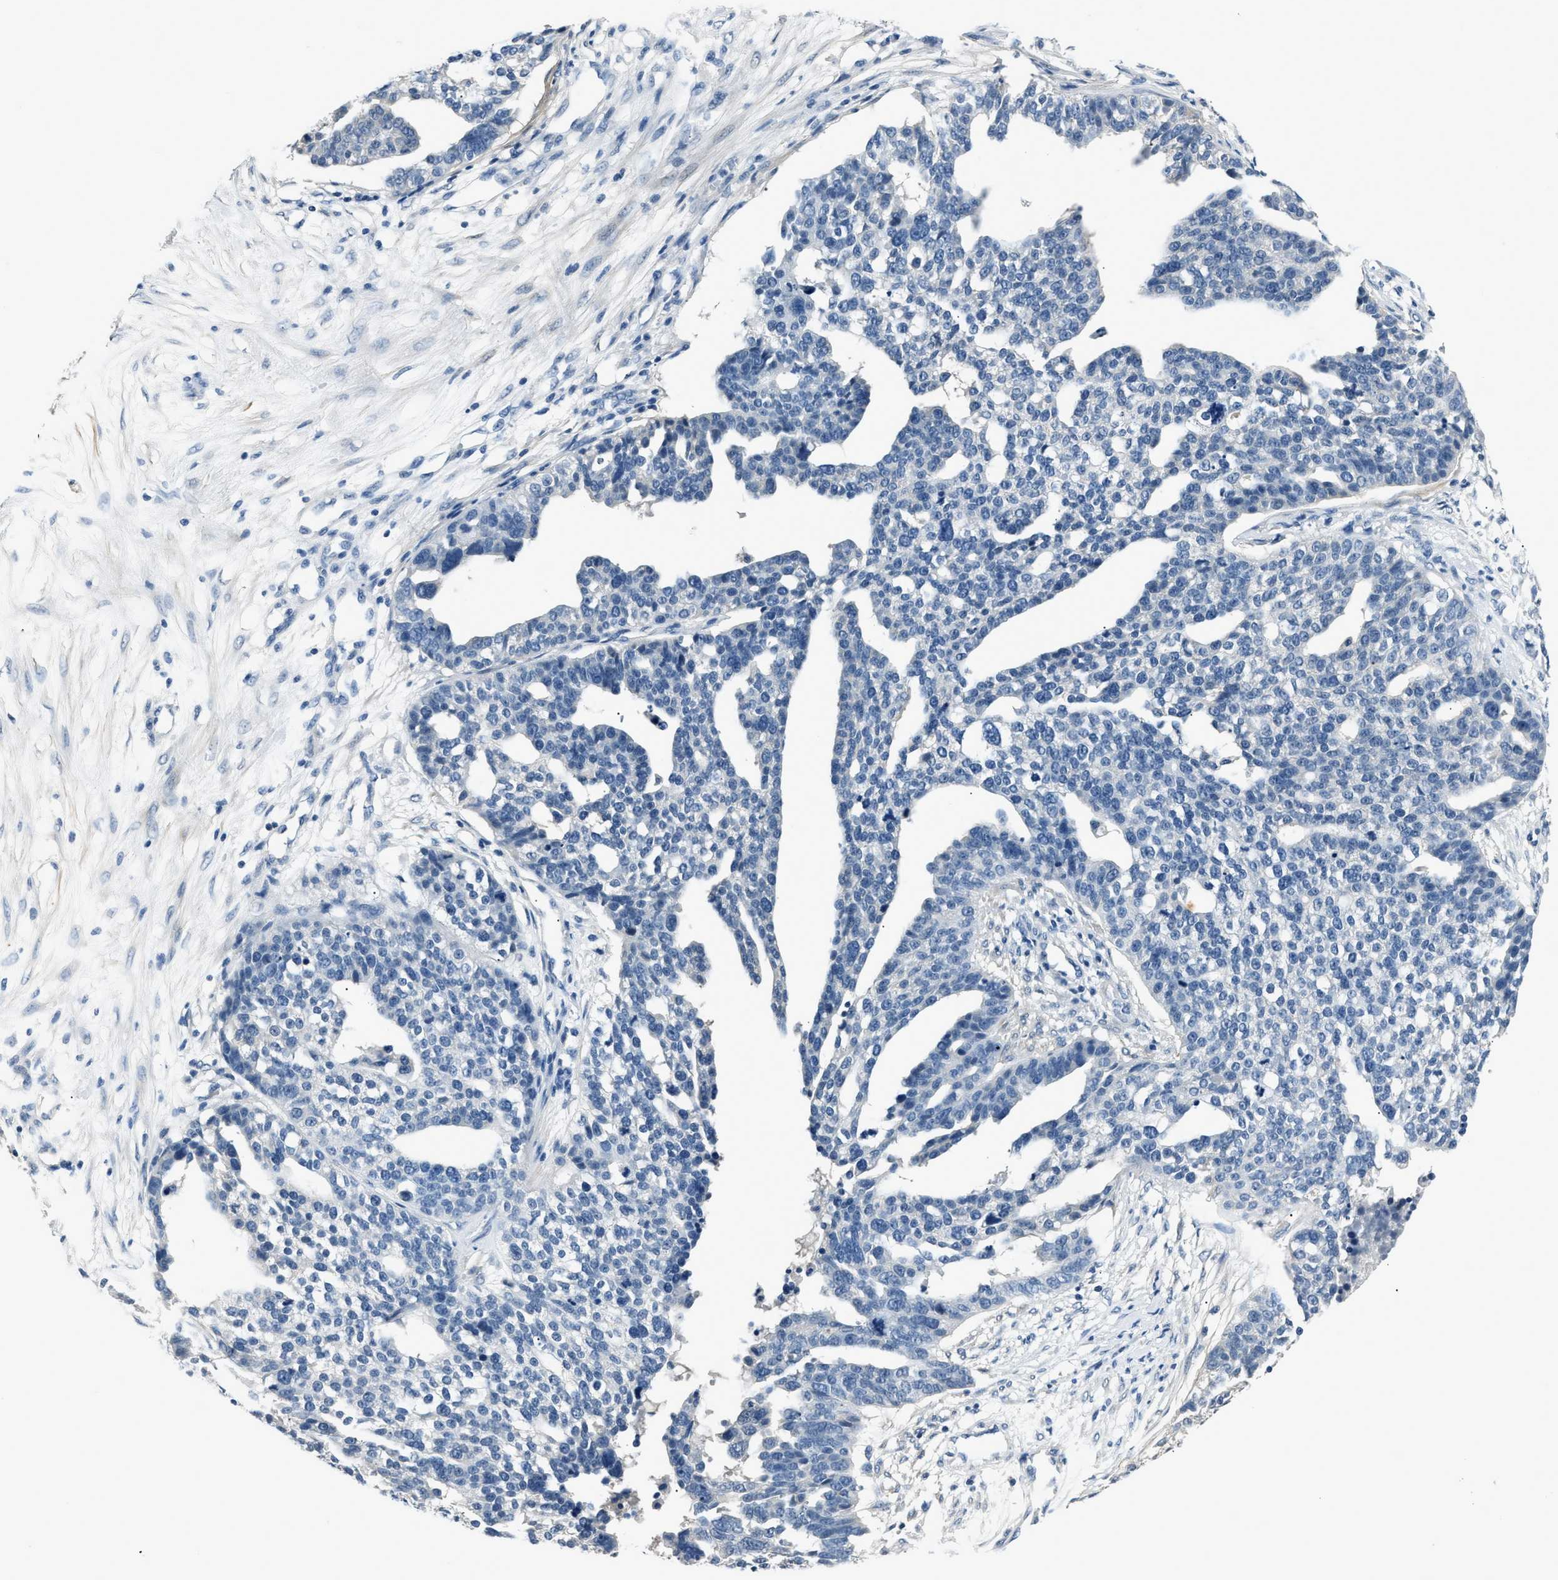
{"staining": {"intensity": "negative", "quantity": "none", "location": "none"}, "tissue": "ovarian cancer", "cell_type": "Tumor cells", "image_type": "cancer", "snomed": [{"axis": "morphology", "description": "Cystadenocarcinoma, serous, NOS"}, {"axis": "topography", "description": "Ovary"}], "caption": "Immunohistochemistry (IHC) photomicrograph of neoplastic tissue: human serous cystadenocarcinoma (ovarian) stained with DAB (3,3'-diaminobenzidine) reveals no significant protein expression in tumor cells.", "gene": "INHA", "patient": {"sex": "female", "age": 59}}